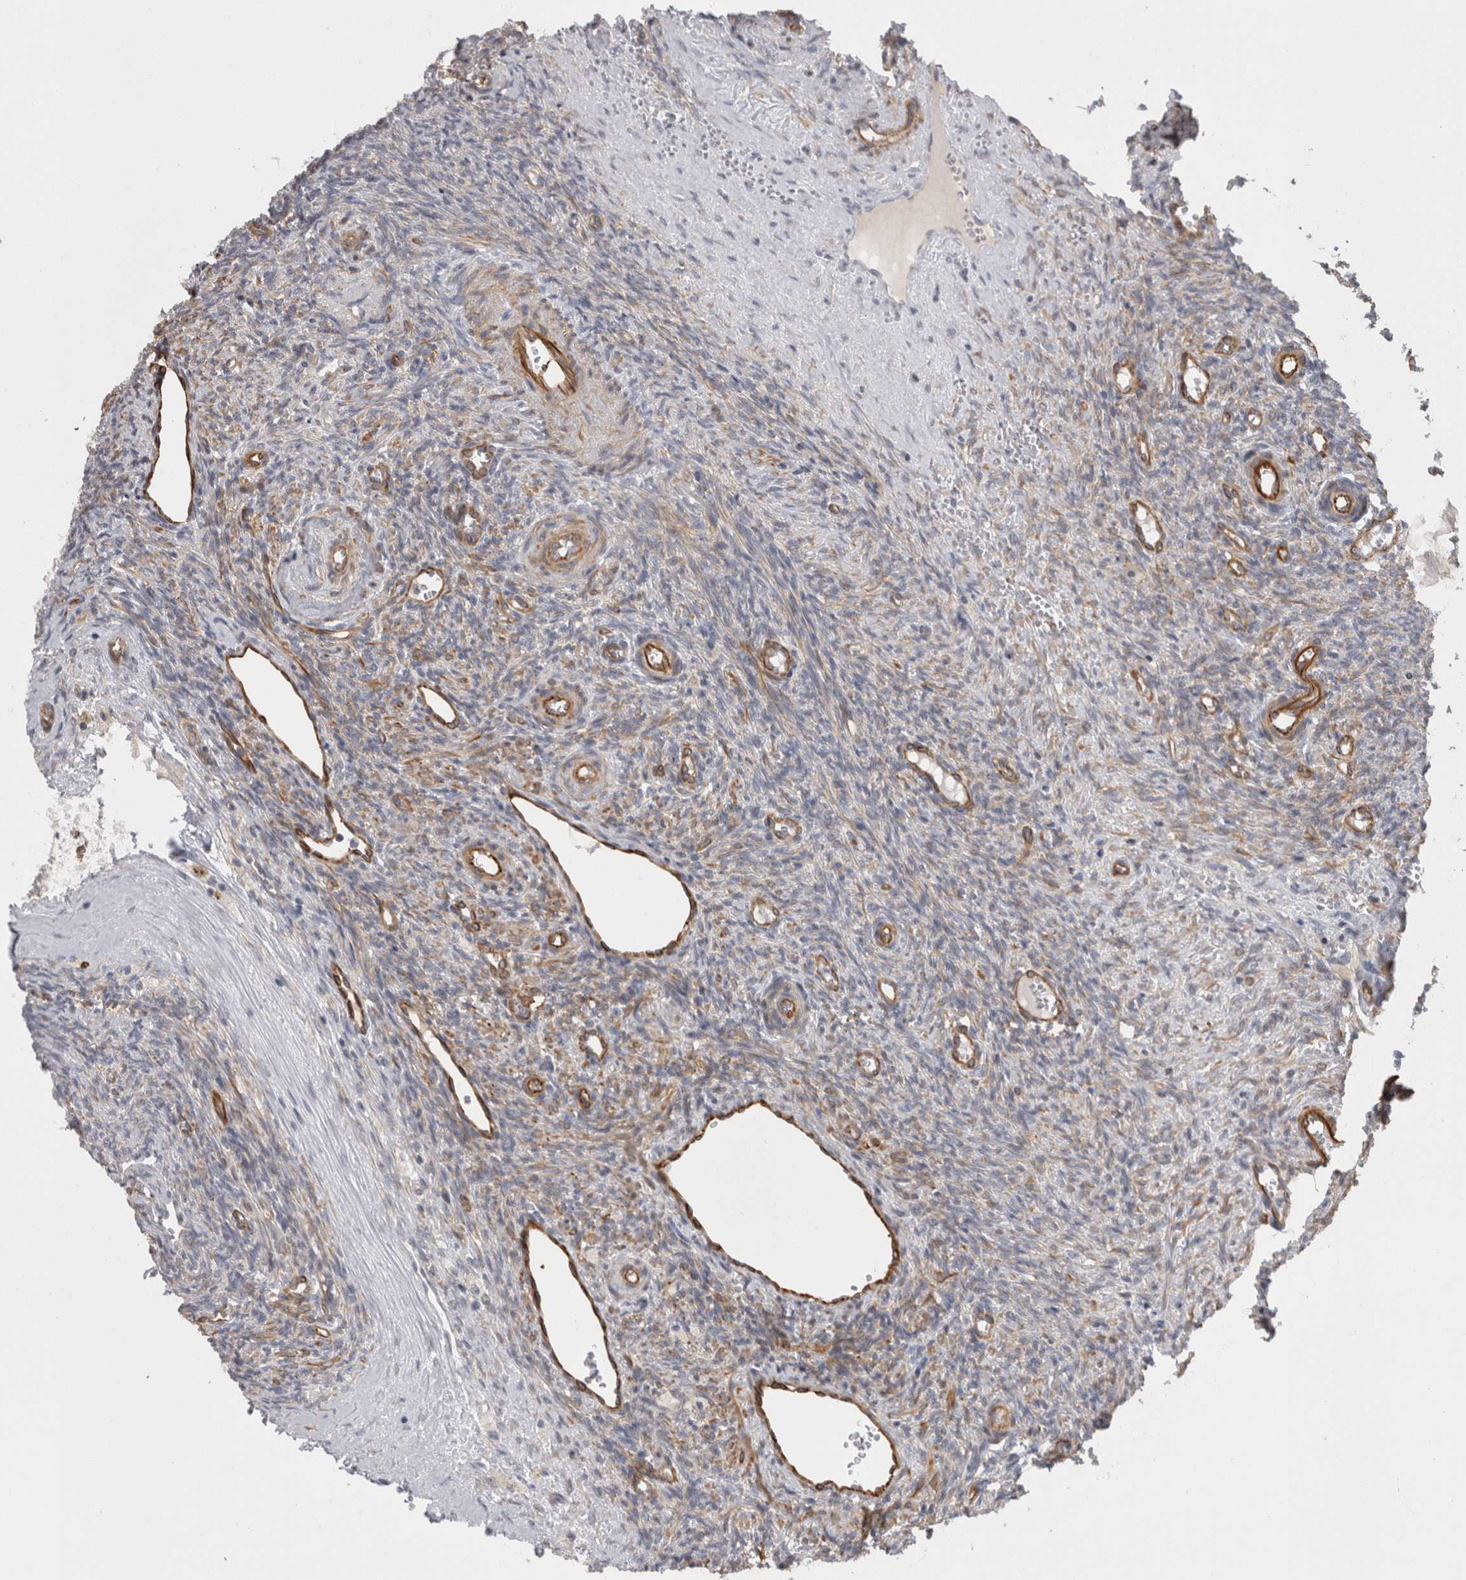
{"staining": {"intensity": "moderate", "quantity": "25%-75%", "location": "cytoplasmic/membranous"}, "tissue": "ovary", "cell_type": "Ovarian stroma cells", "image_type": "normal", "snomed": [{"axis": "morphology", "description": "Normal tissue, NOS"}, {"axis": "topography", "description": "Ovary"}], "caption": "Brown immunohistochemical staining in benign ovary displays moderate cytoplasmic/membranous expression in approximately 25%-75% of ovarian stroma cells.", "gene": "RMDN1", "patient": {"sex": "female", "age": 41}}